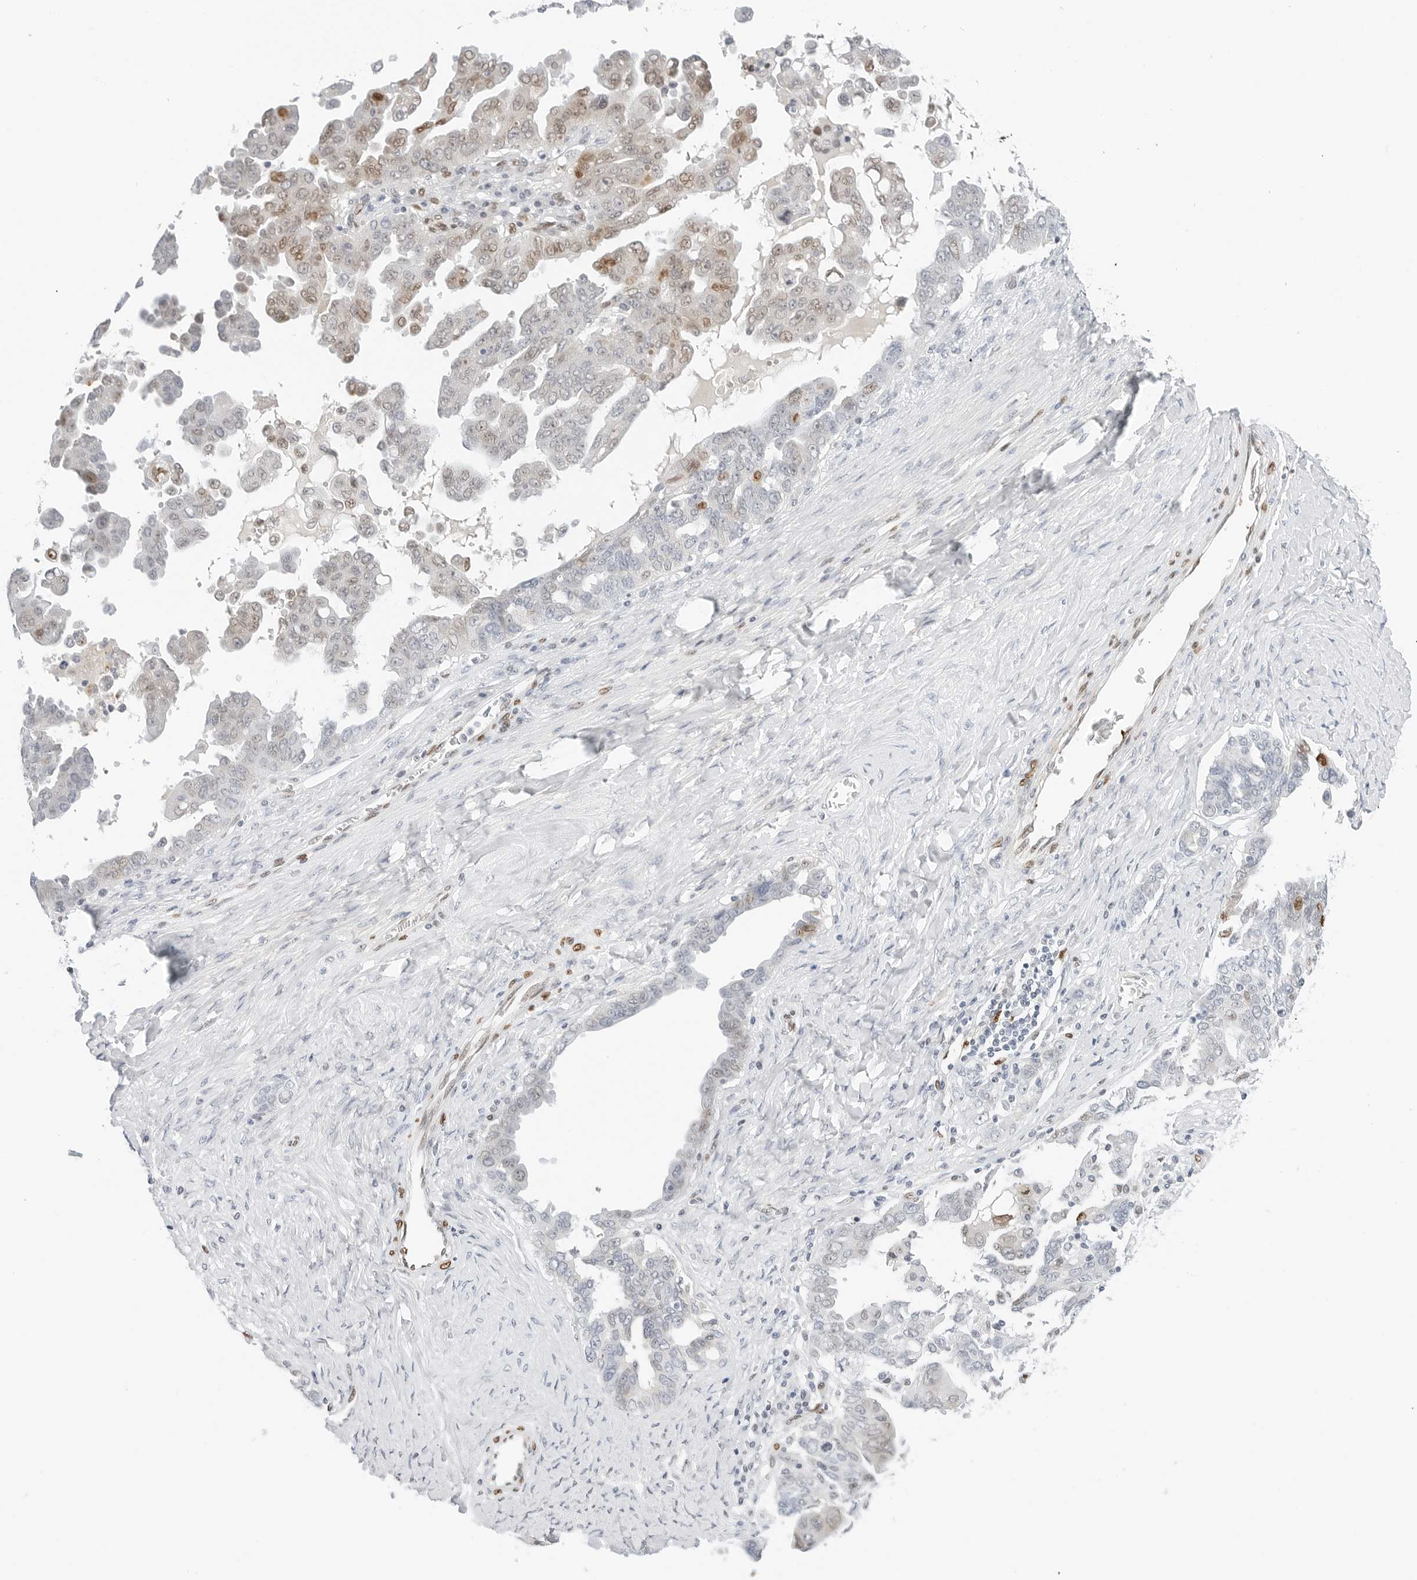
{"staining": {"intensity": "moderate", "quantity": "<25%", "location": "nuclear"}, "tissue": "ovarian cancer", "cell_type": "Tumor cells", "image_type": "cancer", "snomed": [{"axis": "morphology", "description": "Carcinoma, endometroid"}, {"axis": "topography", "description": "Ovary"}], "caption": "Protein expression analysis of endometroid carcinoma (ovarian) demonstrates moderate nuclear expression in approximately <25% of tumor cells. The protein is shown in brown color, while the nuclei are stained blue.", "gene": "SPIDR", "patient": {"sex": "female", "age": 62}}